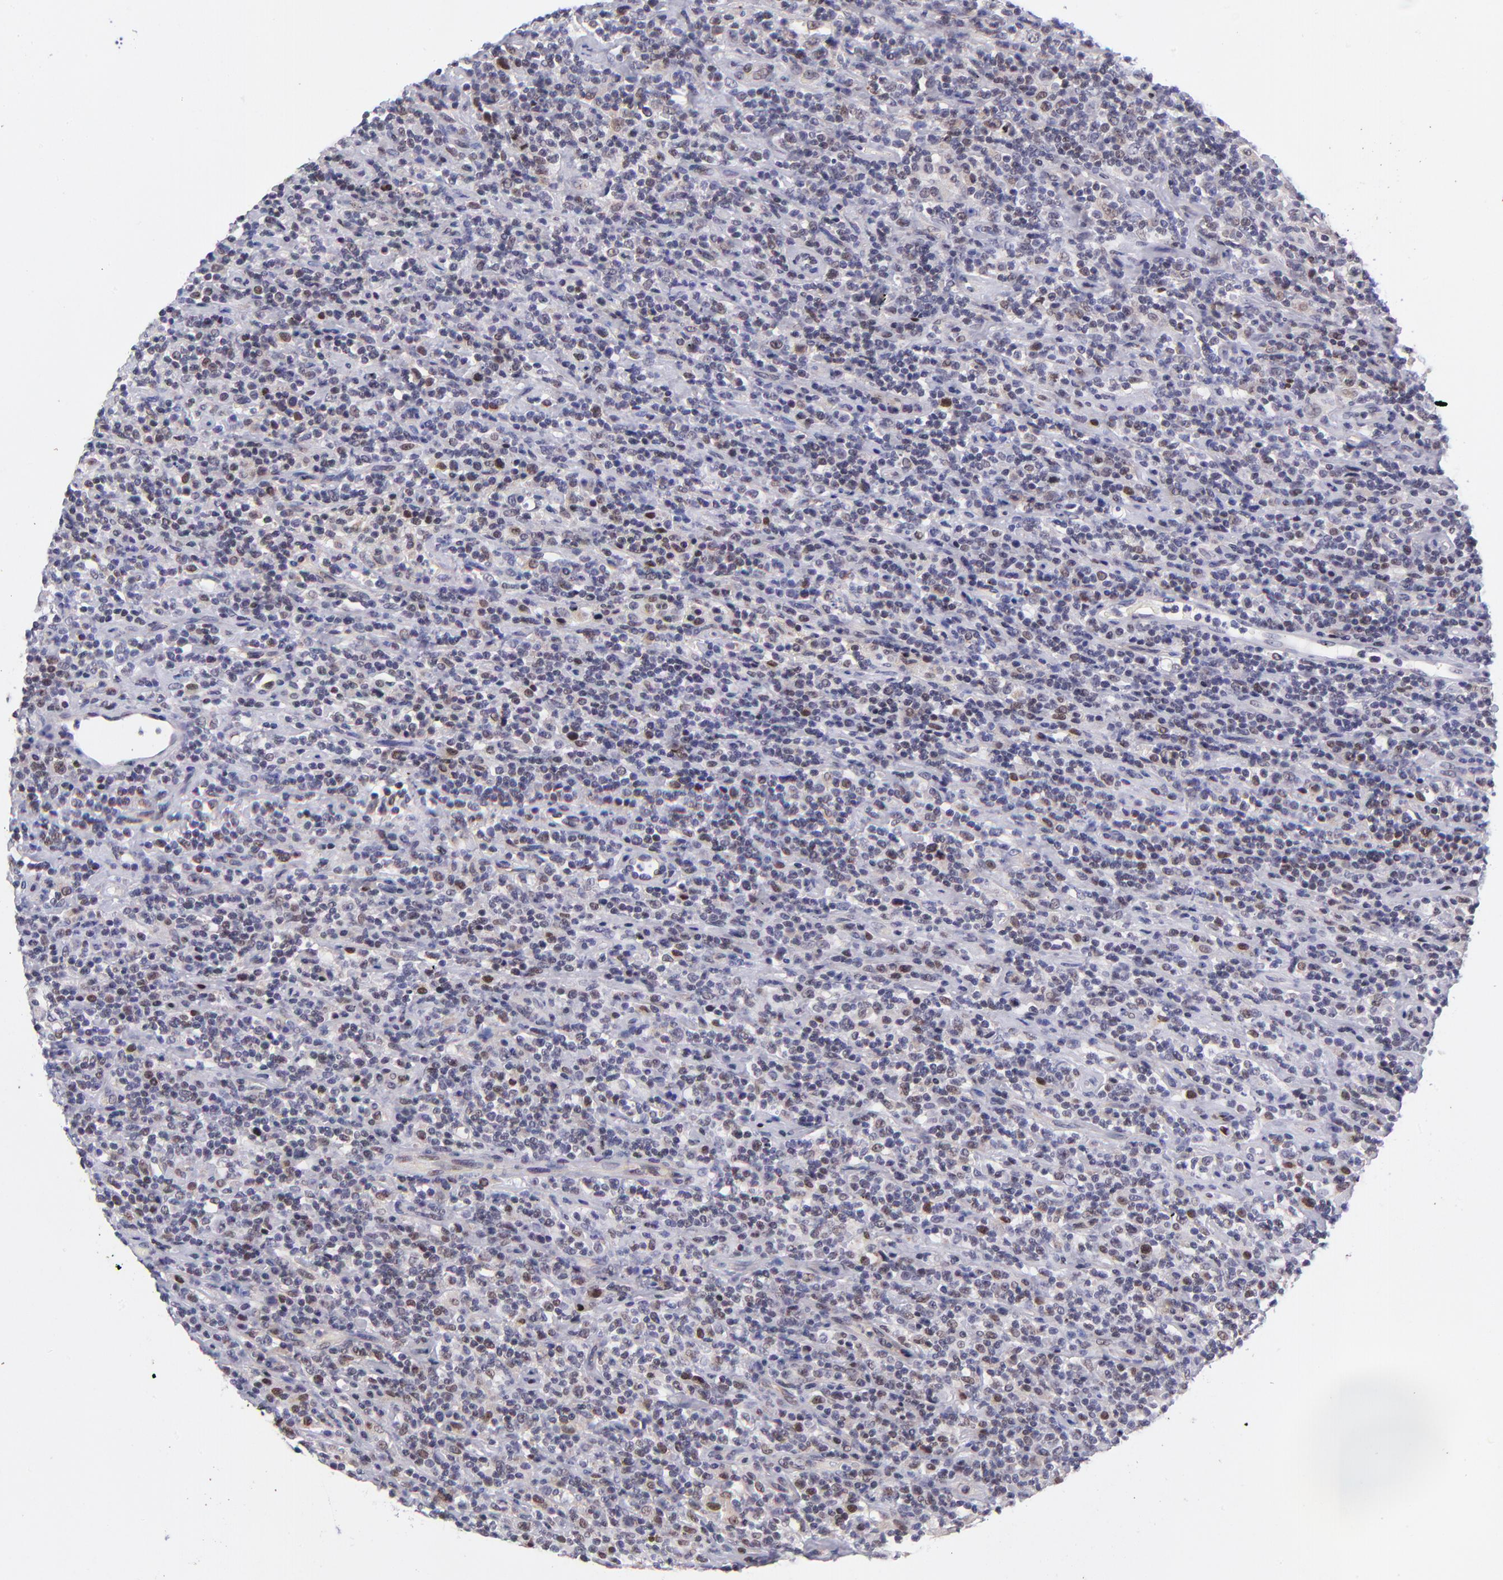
{"staining": {"intensity": "strong", "quantity": "<25%", "location": "nuclear"}, "tissue": "lymphoma", "cell_type": "Tumor cells", "image_type": "cancer", "snomed": [{"axis": "morphology", "description": "Hodgkin's disease, NOS"}, {"axis": "topography", "description": "Lymph node"}], "caption": "Immunohistochemistry histopathology image of Hodgkin's disease stained for a protein (brown), which reveals medium levels of strong nuclear expression in approximately <25% of tumor cells.", "gene": "SOX6", "patient": {"sex": "male", "age": 65}}